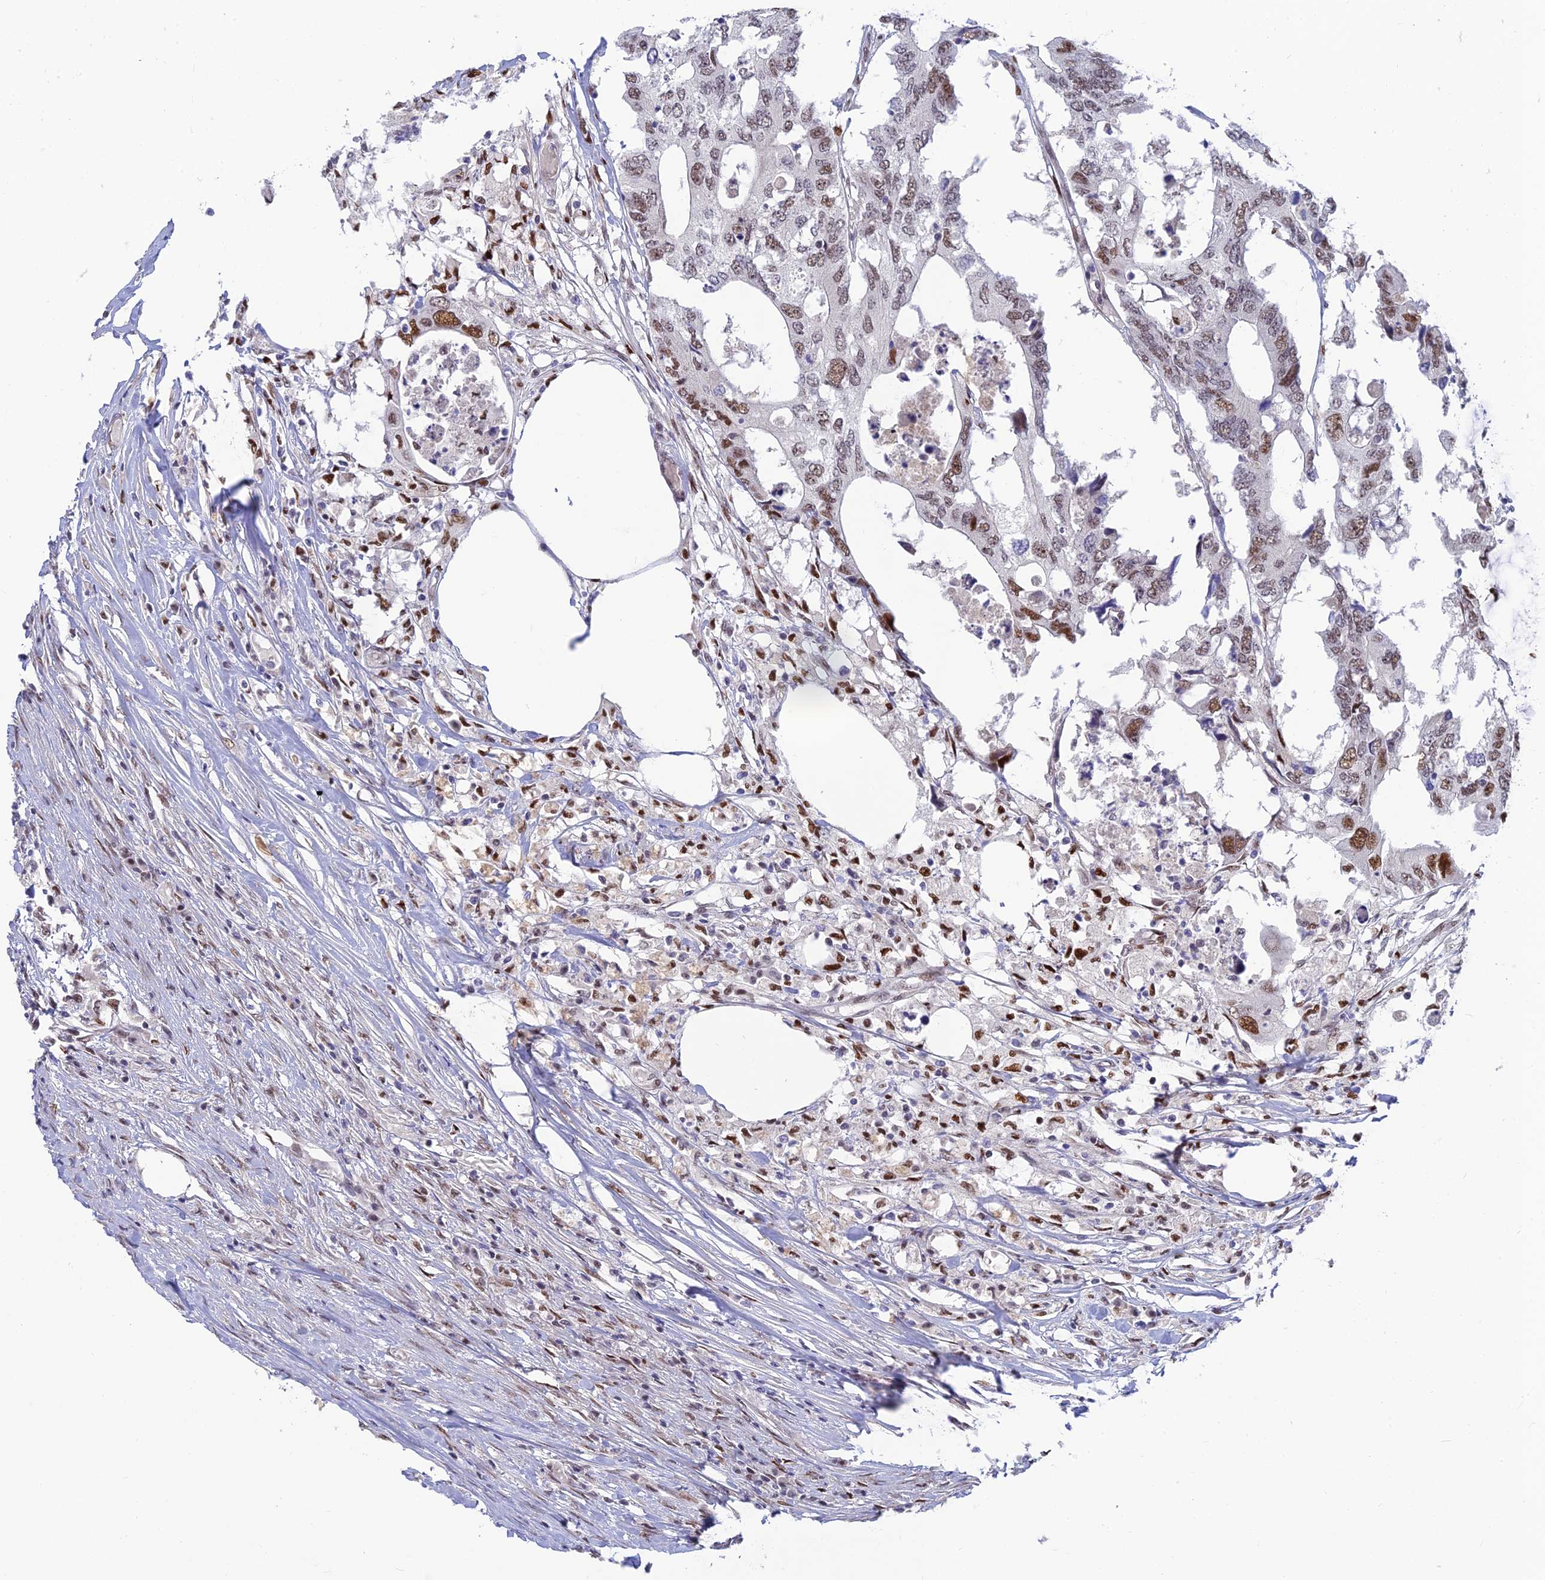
{"staining": {"intensity": "moderate", "quantity": "25%-75%", "location": "nuclear"}, "tissue": "colorectal cancer", "cell_type": "Tumor cells", "image_type": "cancer", "snomed": [{"axis": "morphology", "description": "Adenocarcinoma, NOS"}, {"axis": "topography", "description": "Colon"}], "caption": "Tumor cells demonstrate moderate nuclear expression in approximately 25%-75% of cells in colorectal cancer (adenocarcinoma). The protein is shown in brown color, while the nuclei are stained blue.", "gene": "CLK4", "patient": {"sex": "male", "age": 71}}